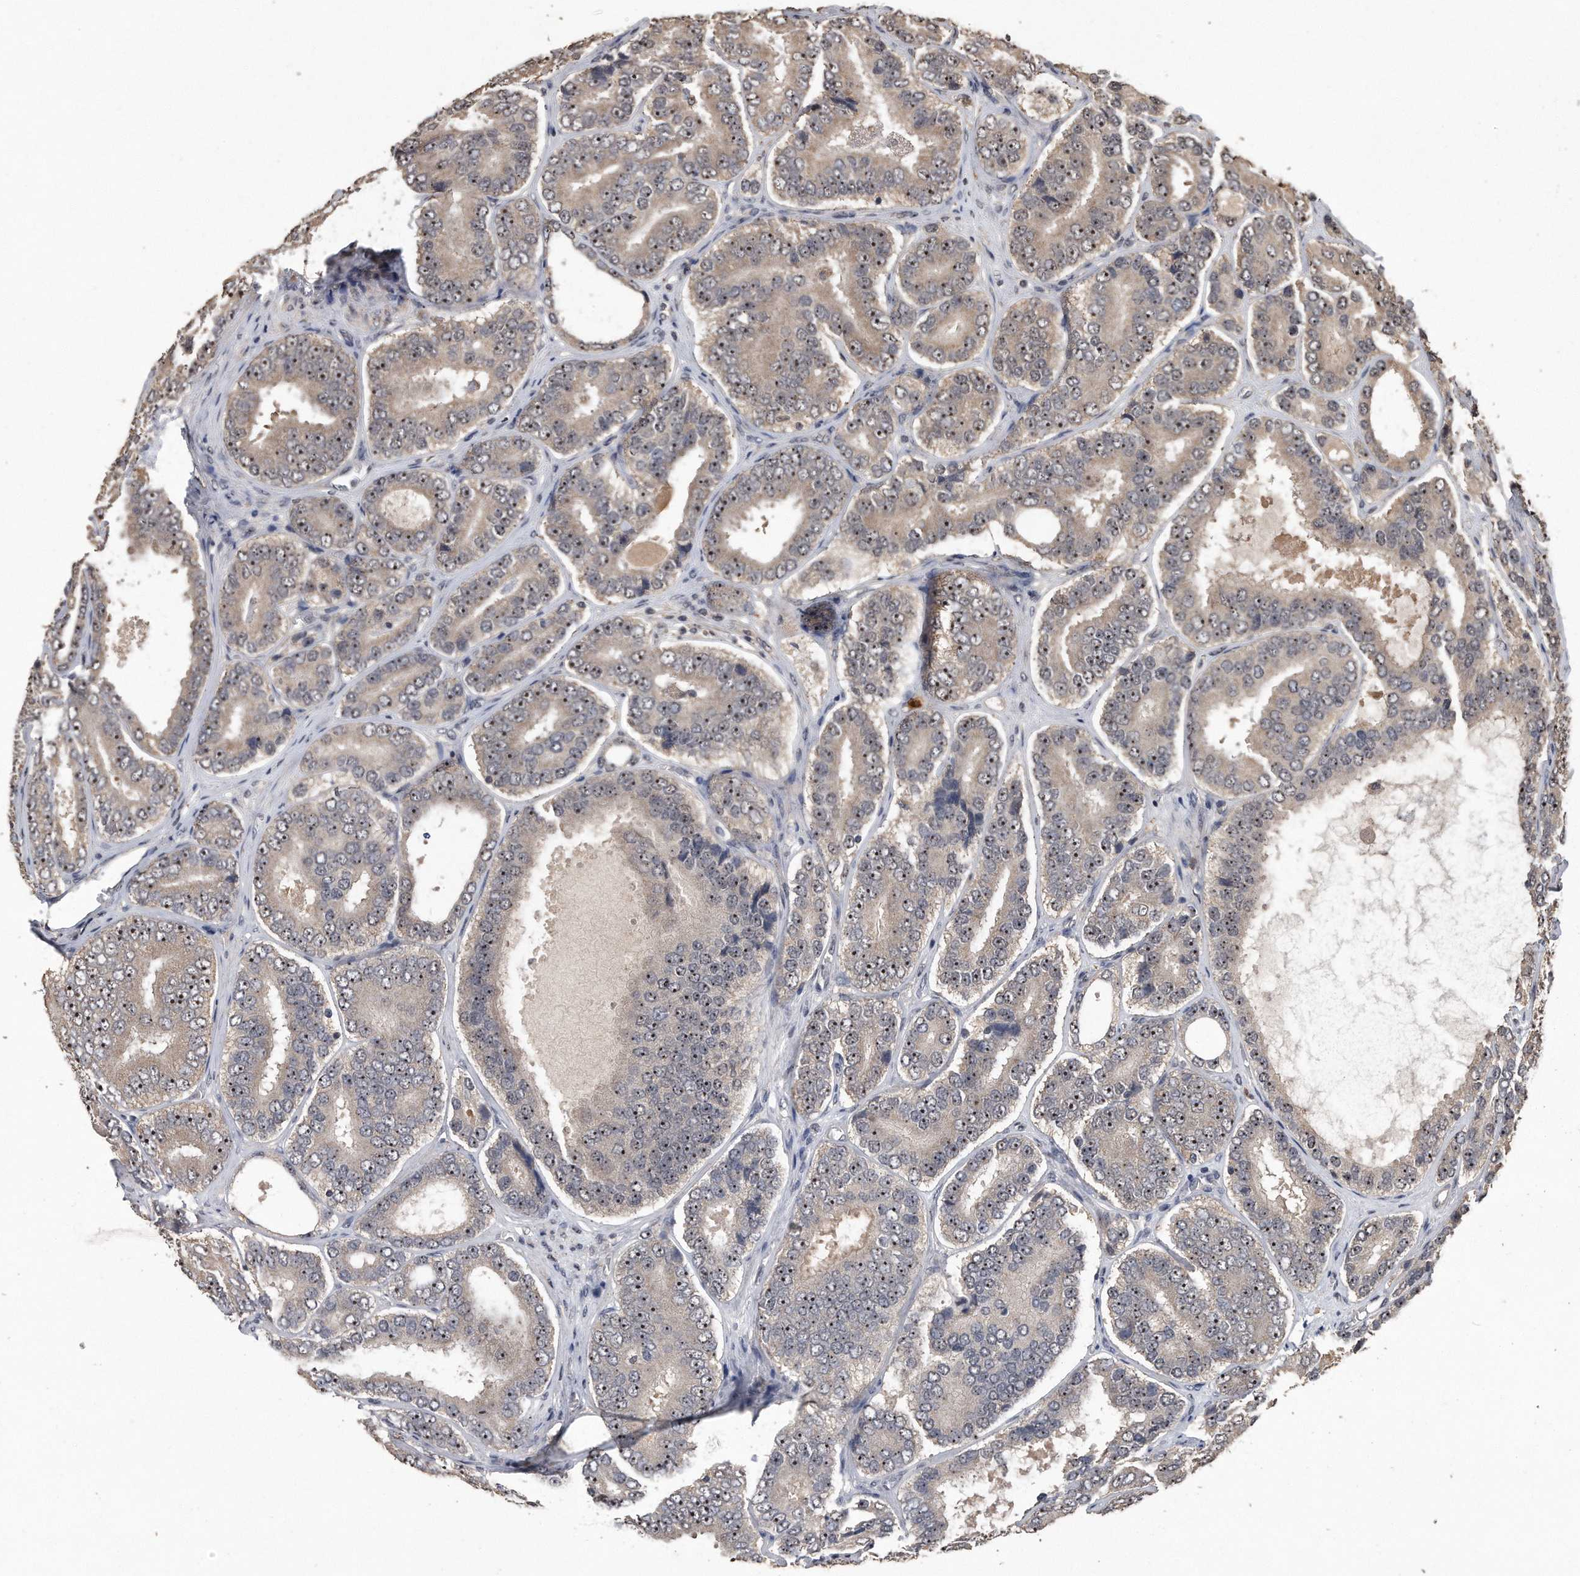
{"staining": {"intensity": "moderate", "quantity": ">75%", "location": "nuclear"}, "tissue": "prostate cancer", "cell_type": "Tumor cells", "image_type": "cancer", "snomed": [{"axis": "morphology", "description": "Adenocarcinoma, High grade"}, {"axis": "topography", "description": "Prostate"}], "caption": "IHC (DAB) staining of prostate cancer reveals moderate nuclear protein positivity in approximately >75% of tumor cells.", "gene": "PELO", "patient": {"sex": "male", "age": 56}}